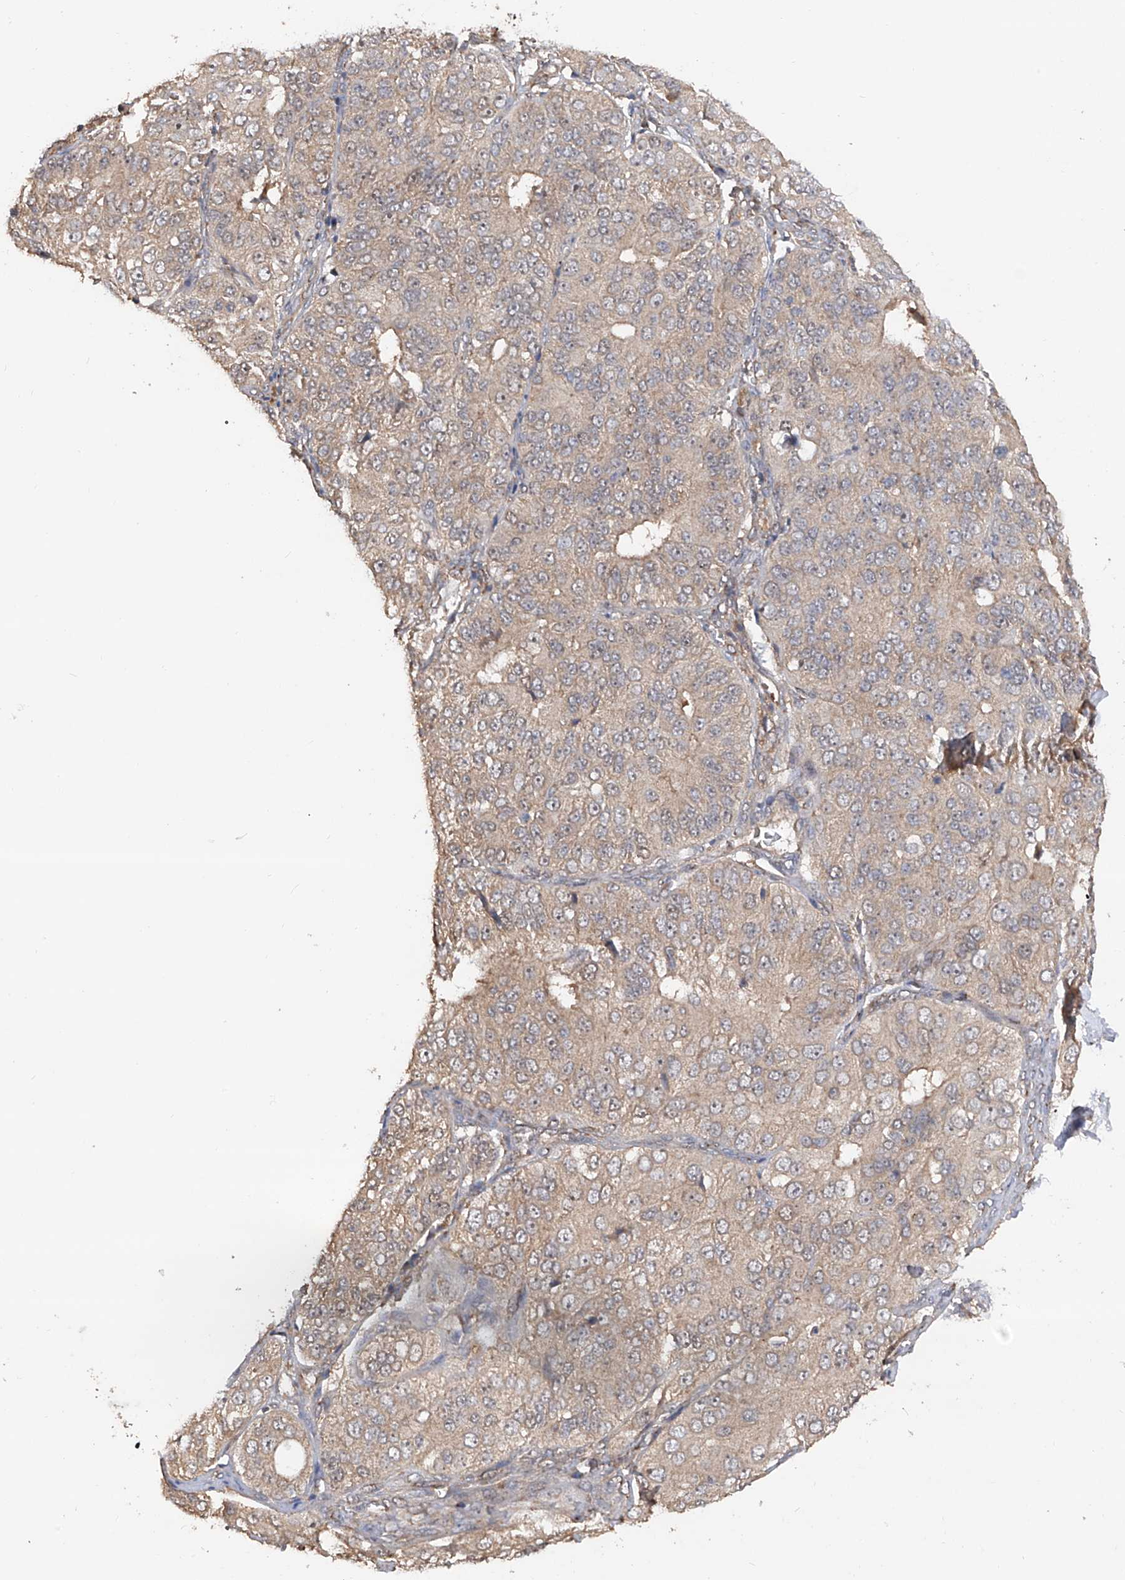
{"staining": {"intensity": "weak", "quantity": ">75%", "location": "cytoplasmic/membranous"}, "tissue": "ovarian cancer", "cell_type": "Tumor cells", "image_type": "cancer", "snomed": [{"axis": "morphology", "description": "Carcinoma, endometroid"}, {"axis": "topography", "description": "Ovary"}], "caption": "Approximately >75% of tumor cells in ovarian cancer (endometroid carcinoma) show weak cytoplasmic/membranous protein staining as visualized by brown immunohistochemical staining.", "gene": "EDN1", "patient": {"sex": "female", "age": 51}}